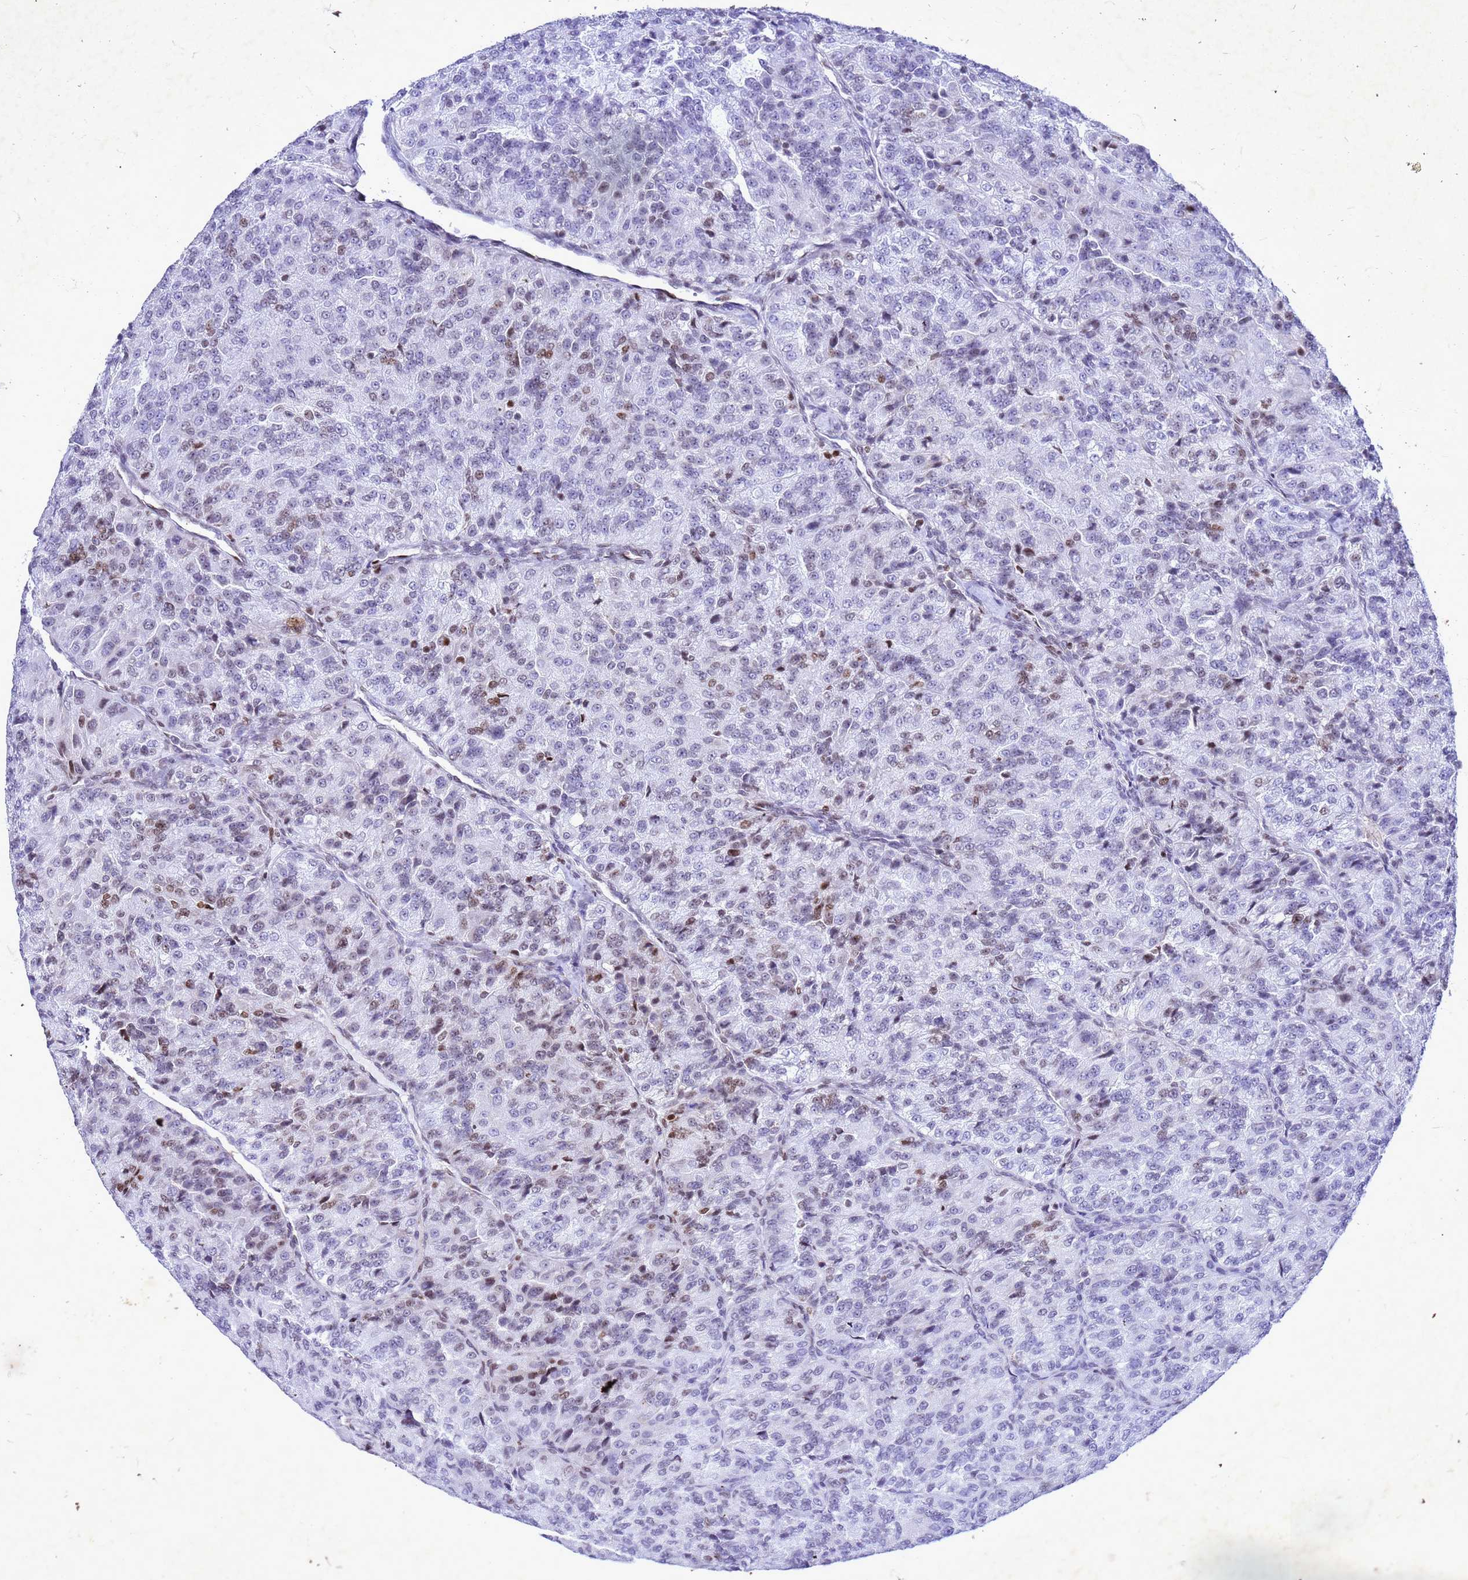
{"staining": {"intensity": "moderate", "quantity": "<25%", "location": "nuclear"}, "tissue": "renal cancer", "cell_type": "Tumor cells", "image_type": "cancer", "snomed": [{"axis": "morphology", "description": "Adenocarcinoma, NOS"}, {"axis": "topography", "description": "Kidney"}], "caption": "Moderate nuclear staining is seen in about <25% of tumor cells in renal cancer.", "gene": "COPS9", "patient": {"sex": "female", "age": 63}}